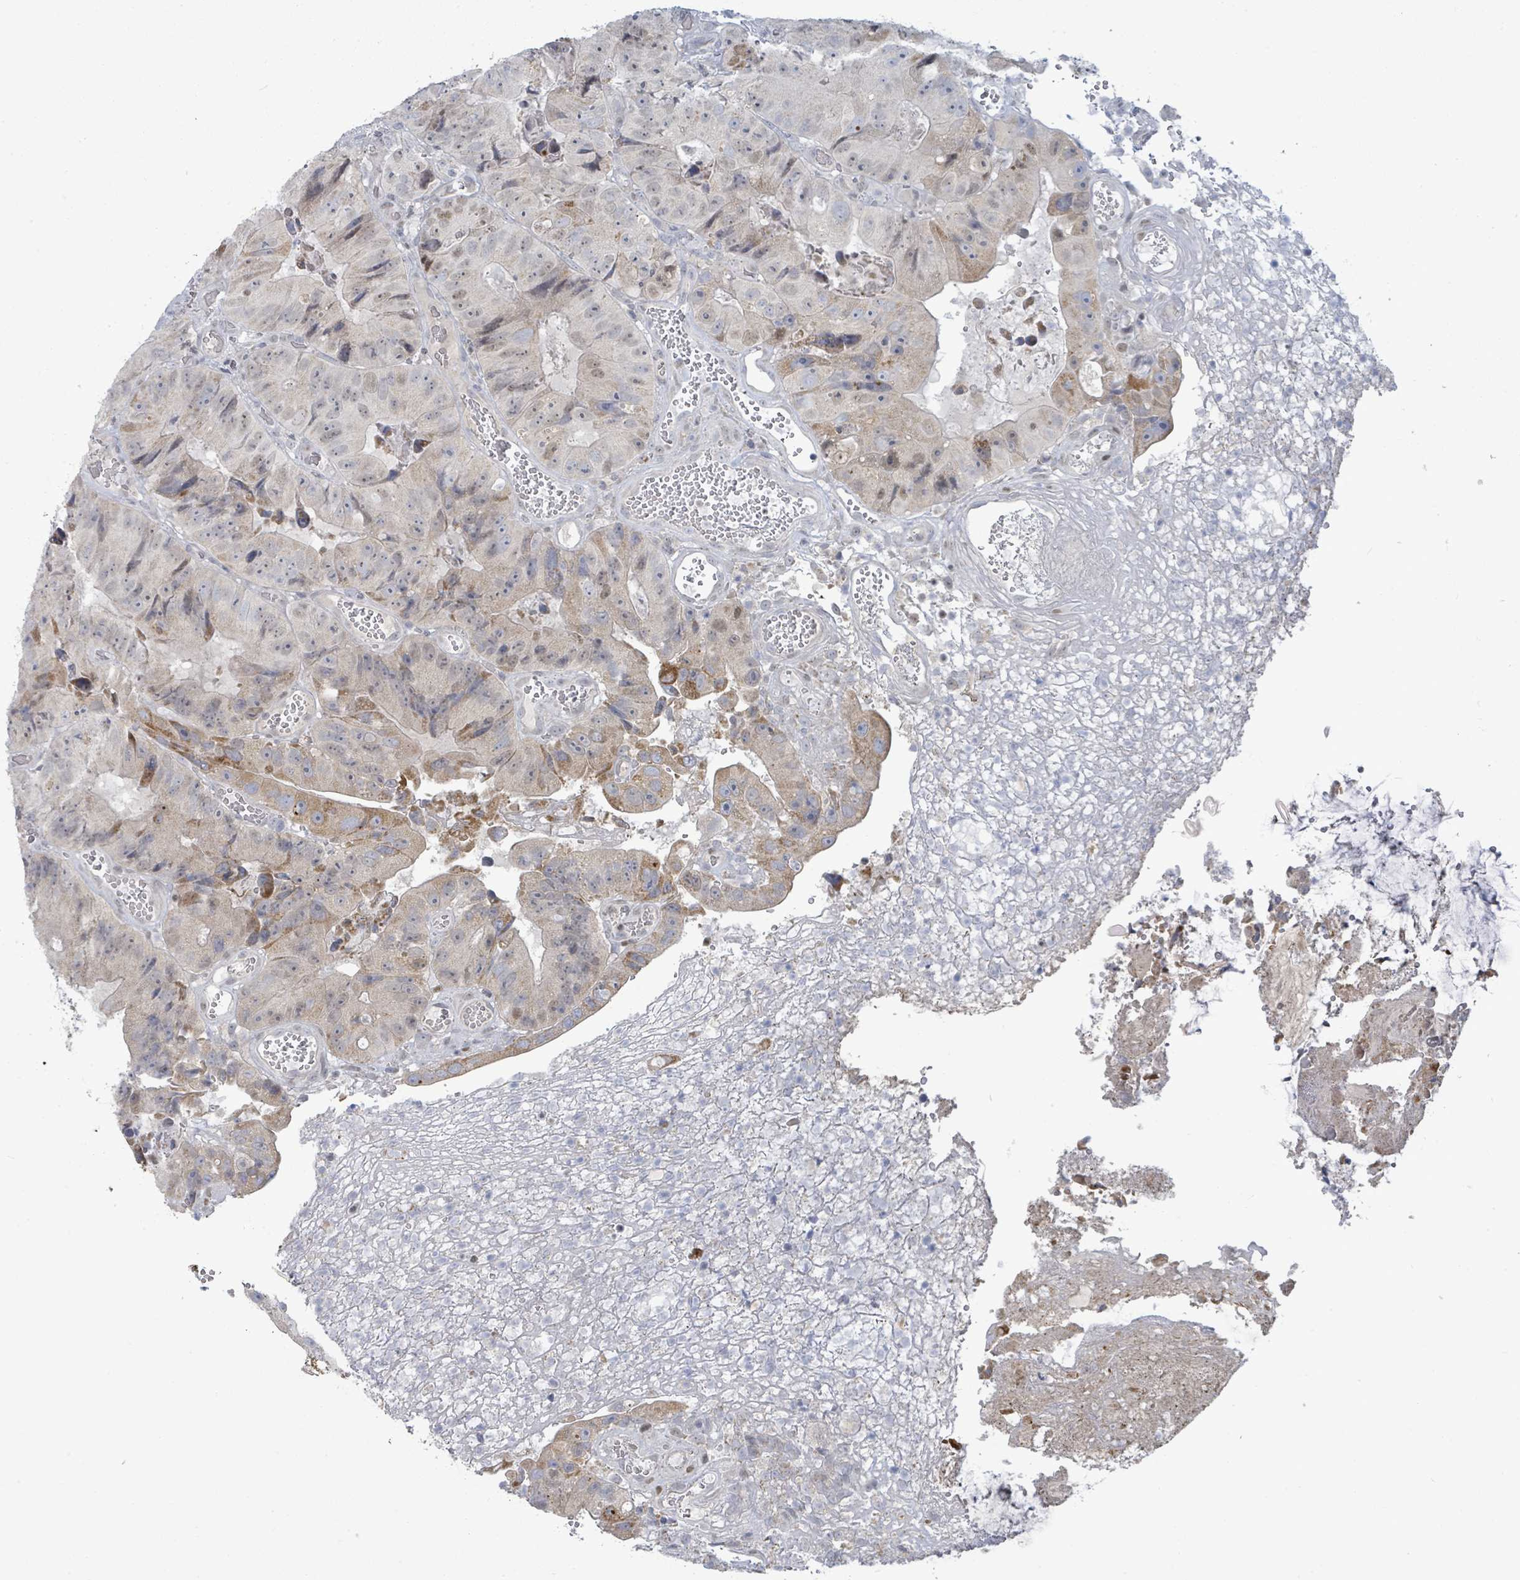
{"staining": {"intensity": "moderate", "quantity": "<25%", "location": "cytoplasmic/membranous"}, "tissue": "colorectal cancer", "cell_type": "Tumor cells", "image_type": "cancer", "snomed": [{"axis": "morphology", "description": "Adenocarcinoma, NOS"}, {"axis": "topography", "description": "Colon"}], "caption": "Protein expression analysis of colorectal adenocarcinoma shows moderate cytoplasmic/membranous expression in approximately <25% of tumor cells.", "gene": "ZFPM1", "patient": {"sex": "female", "age": 86}}